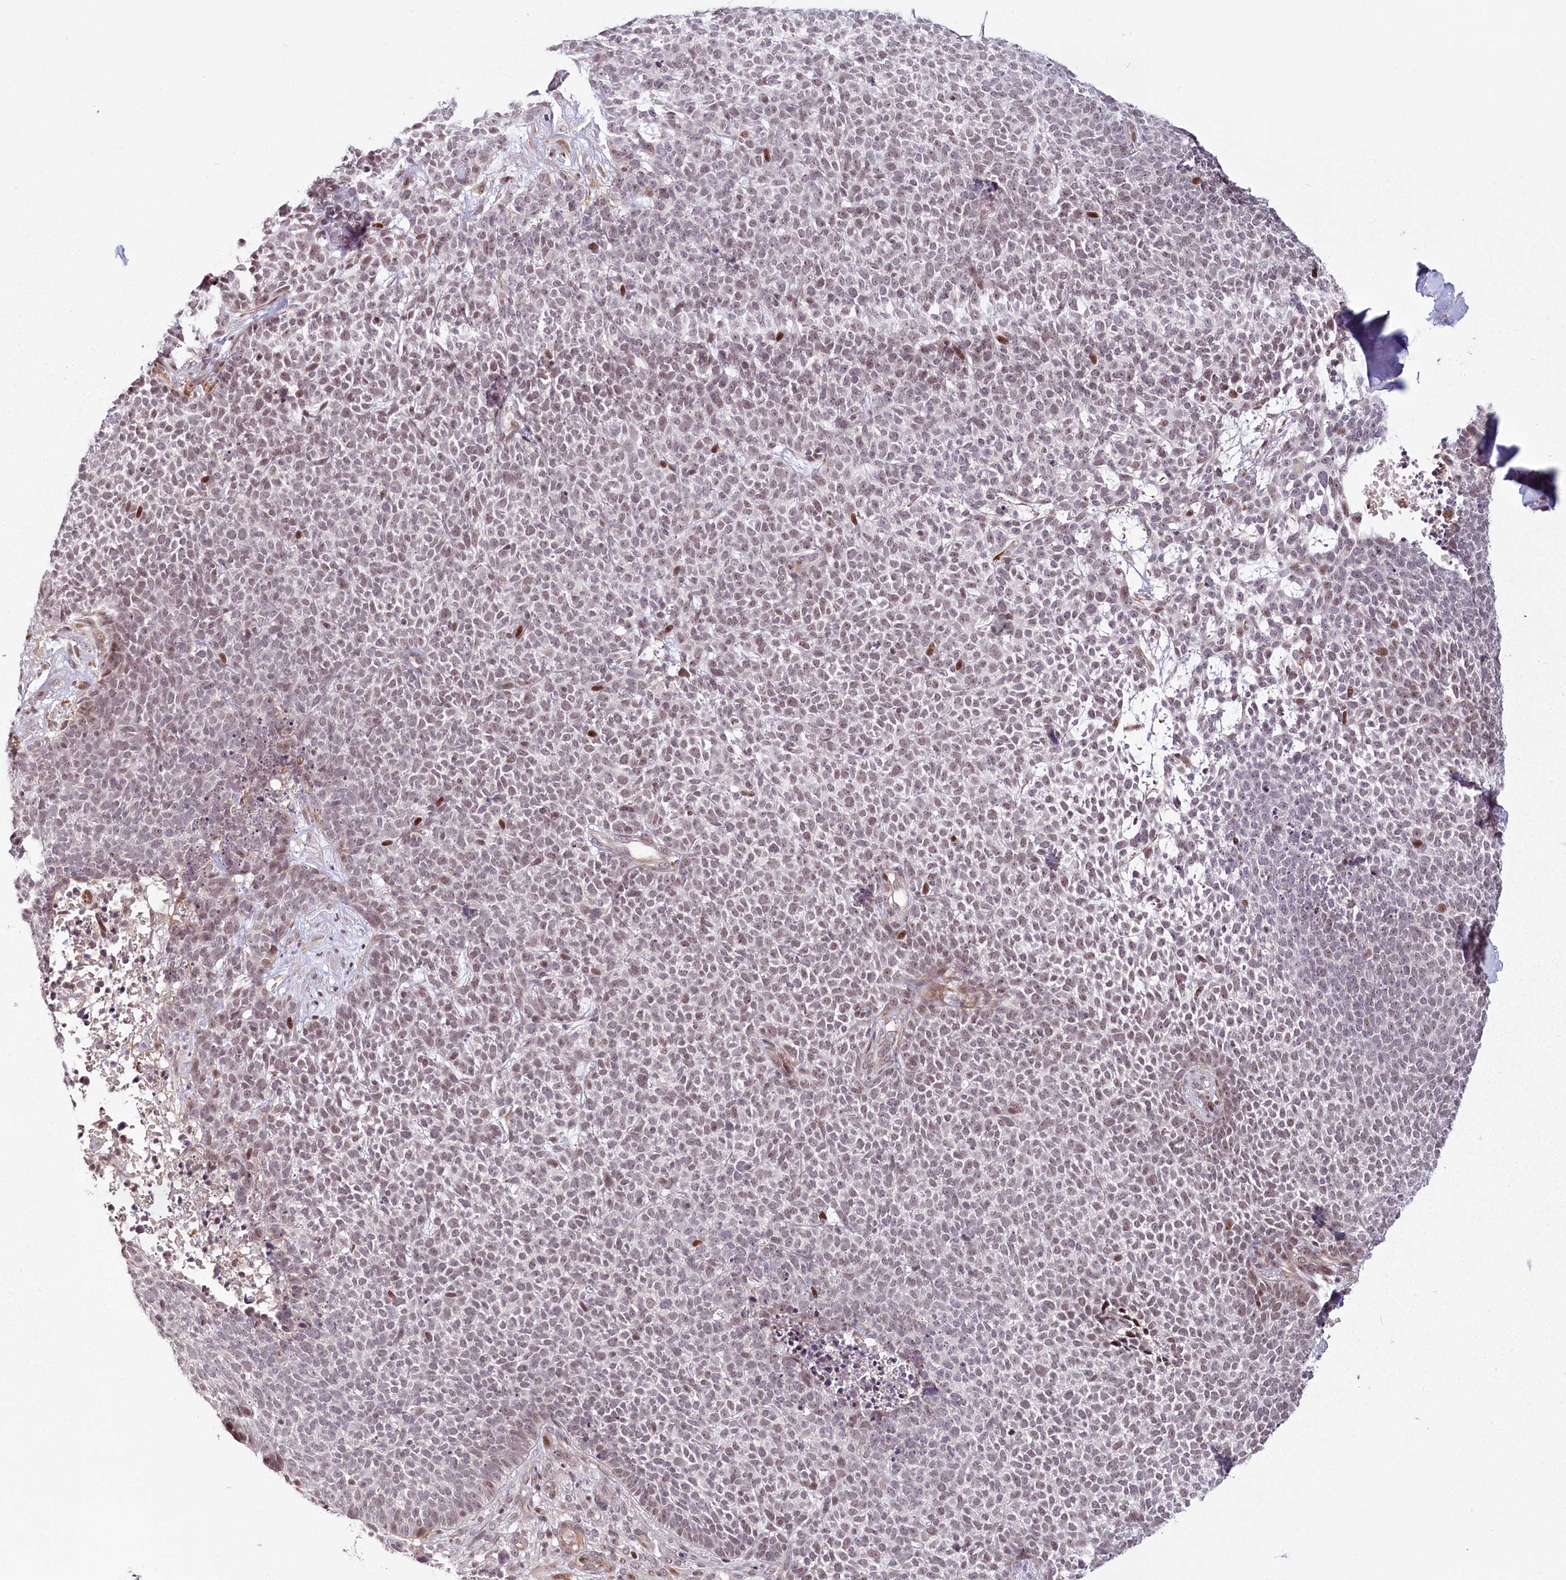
{"staining": {"intensity": "weak", "quantity": "25%-75%", "location": "nuclear"}, "tissue": "skin cancer", "cell_type": "Tumor cells", "image_type": "cancer", "snomed": [{"axis": "morphology", "description": "Basal cell carcinoma"}, {"axis": "topography", "description": "Skin"}], "caption": "Skin basal cell carcinoma stained with a brown dye shows weak nuclear positive expression in approximately 25%-75% of tumor cells.", "gene": "FAM204A", "patient": {"sex": "female", "age": 84}}